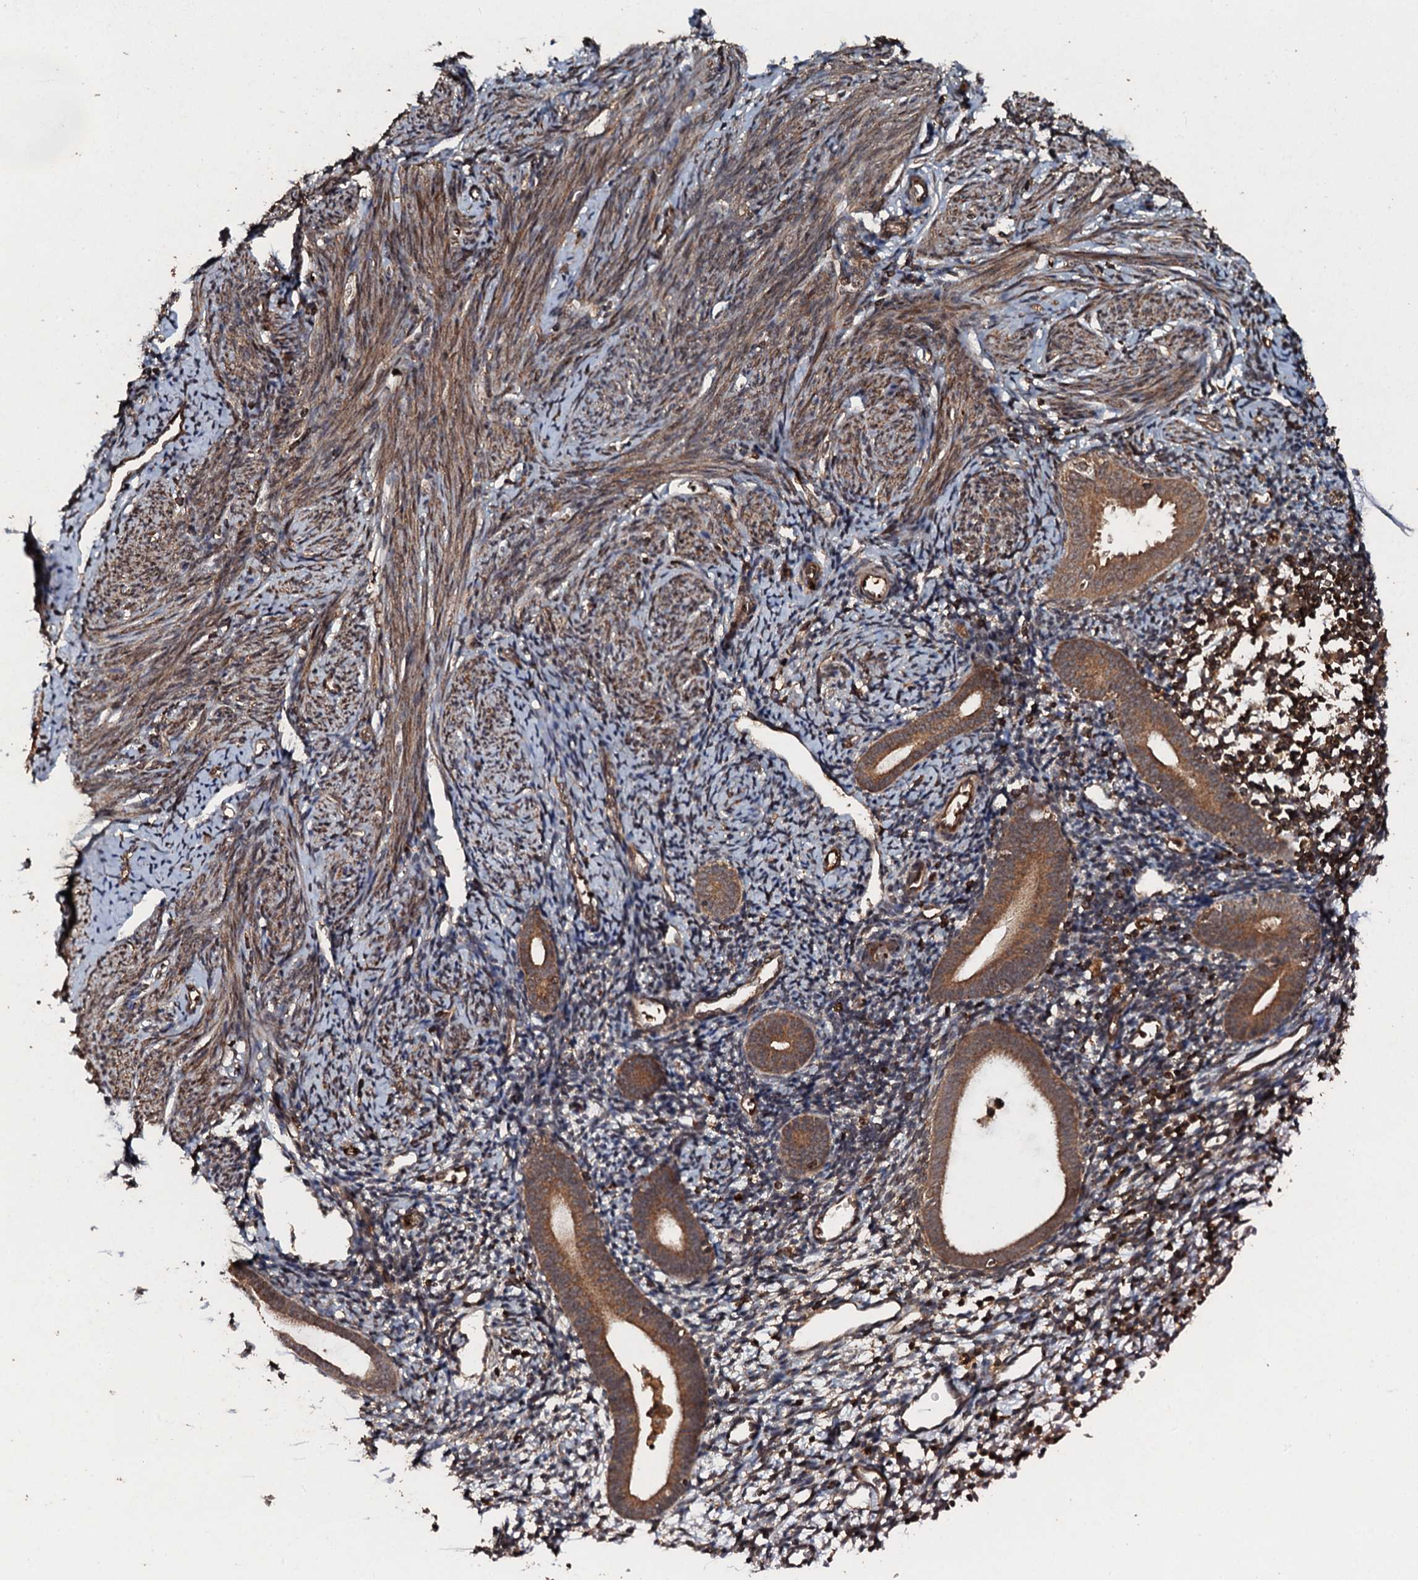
{"staining": {"intensity": "negative", "quantity": "none", "location": "none"}, "tissue": "endometrium", "cell_type": "Cells in endometrial stroma", "image_type": "normal", "snomed": [{"axis": "morphology", "description": "Normal tissue, NOS"}, {"axis": "topography", "description": "Endometrium"}], "caption": "A photomicrograph of endometrium stained for a protein exhibits no brown staining in cells in endometrial stroma.", "gene": "ADGRG3", "patient": {"sex": "female", "age": 56}}